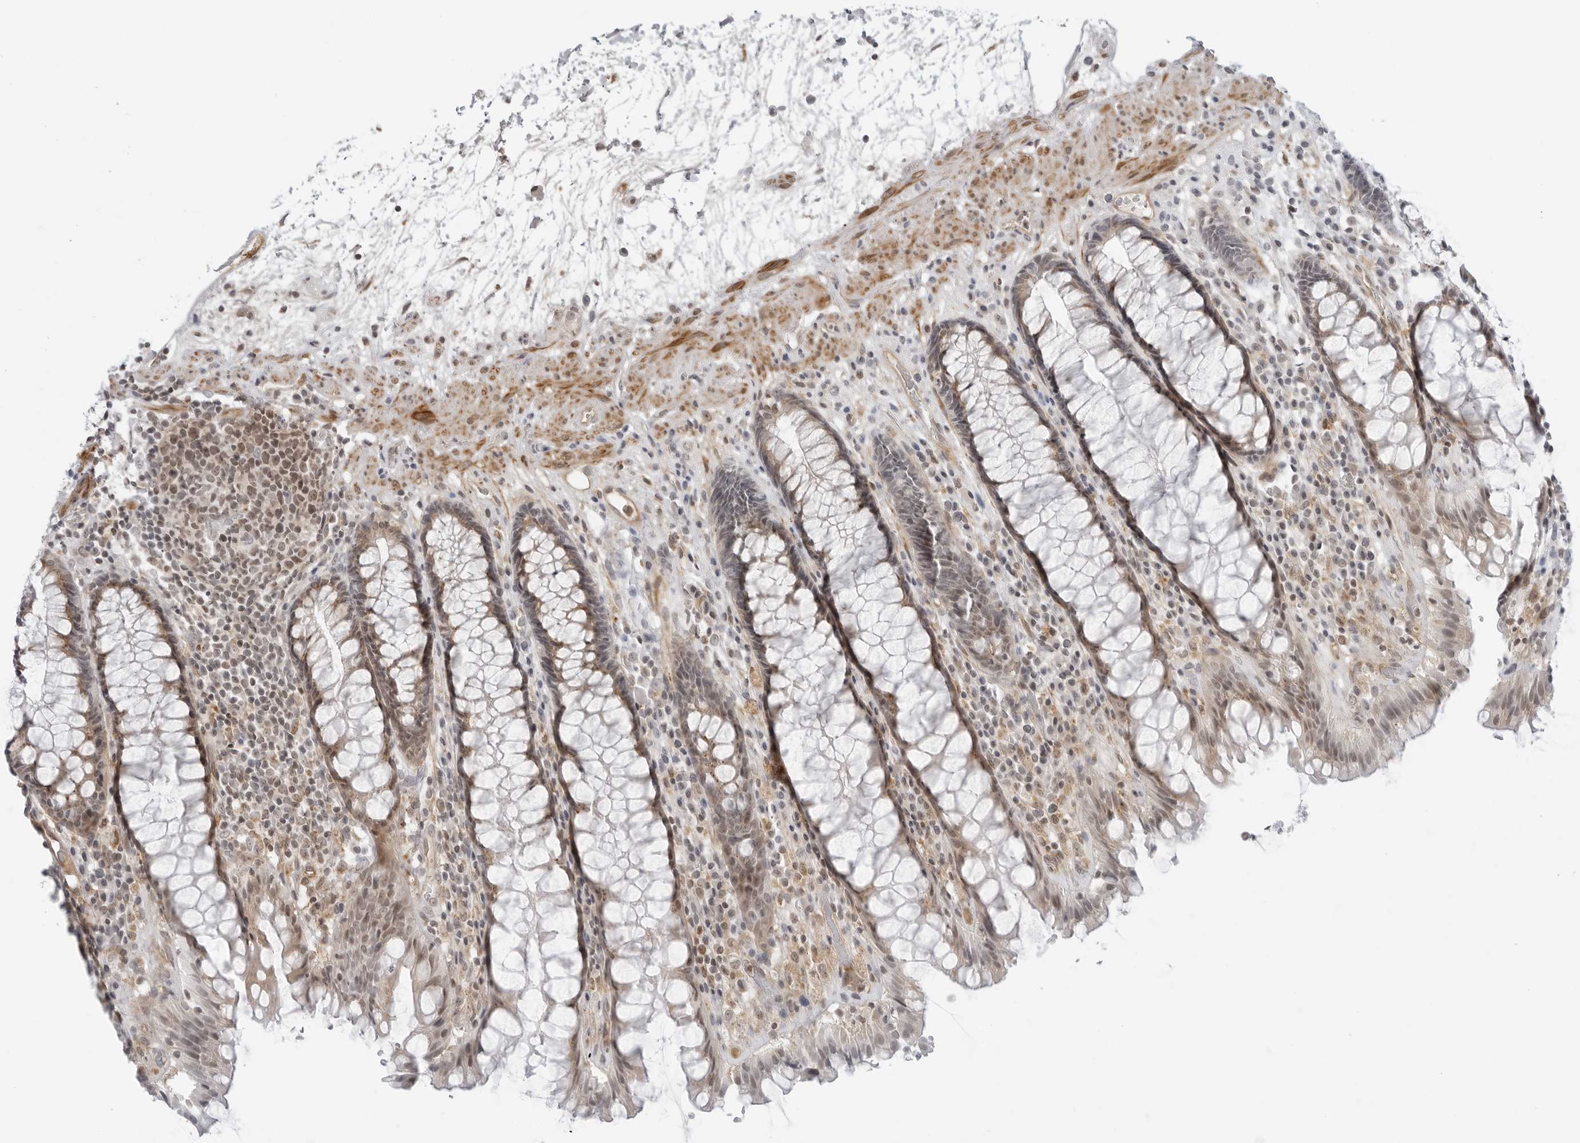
{"staining": {"intensity": "weak", "quantity": "25%-75%", "location": "cytoplasmic/membranous,nuclear"}, "tissue": "rectum", "cell_type": "Glandular cells", "image_type": "normal", "snomed": [{"axis": "morphology", "description": "Normal tissue, NOS"}, {"axis": "topography", "description": "Rectum"}], "caption": "IHC (DAB (3,3'-diaminobenzidine)) staining of normal human rectum reveals weak cytoplasmic/membranous,nuclear protein positivity in approximately 25%-75% of glandular cells.", "gene": "SUGCT", "patient": {"sex": "male", "age": 64}}